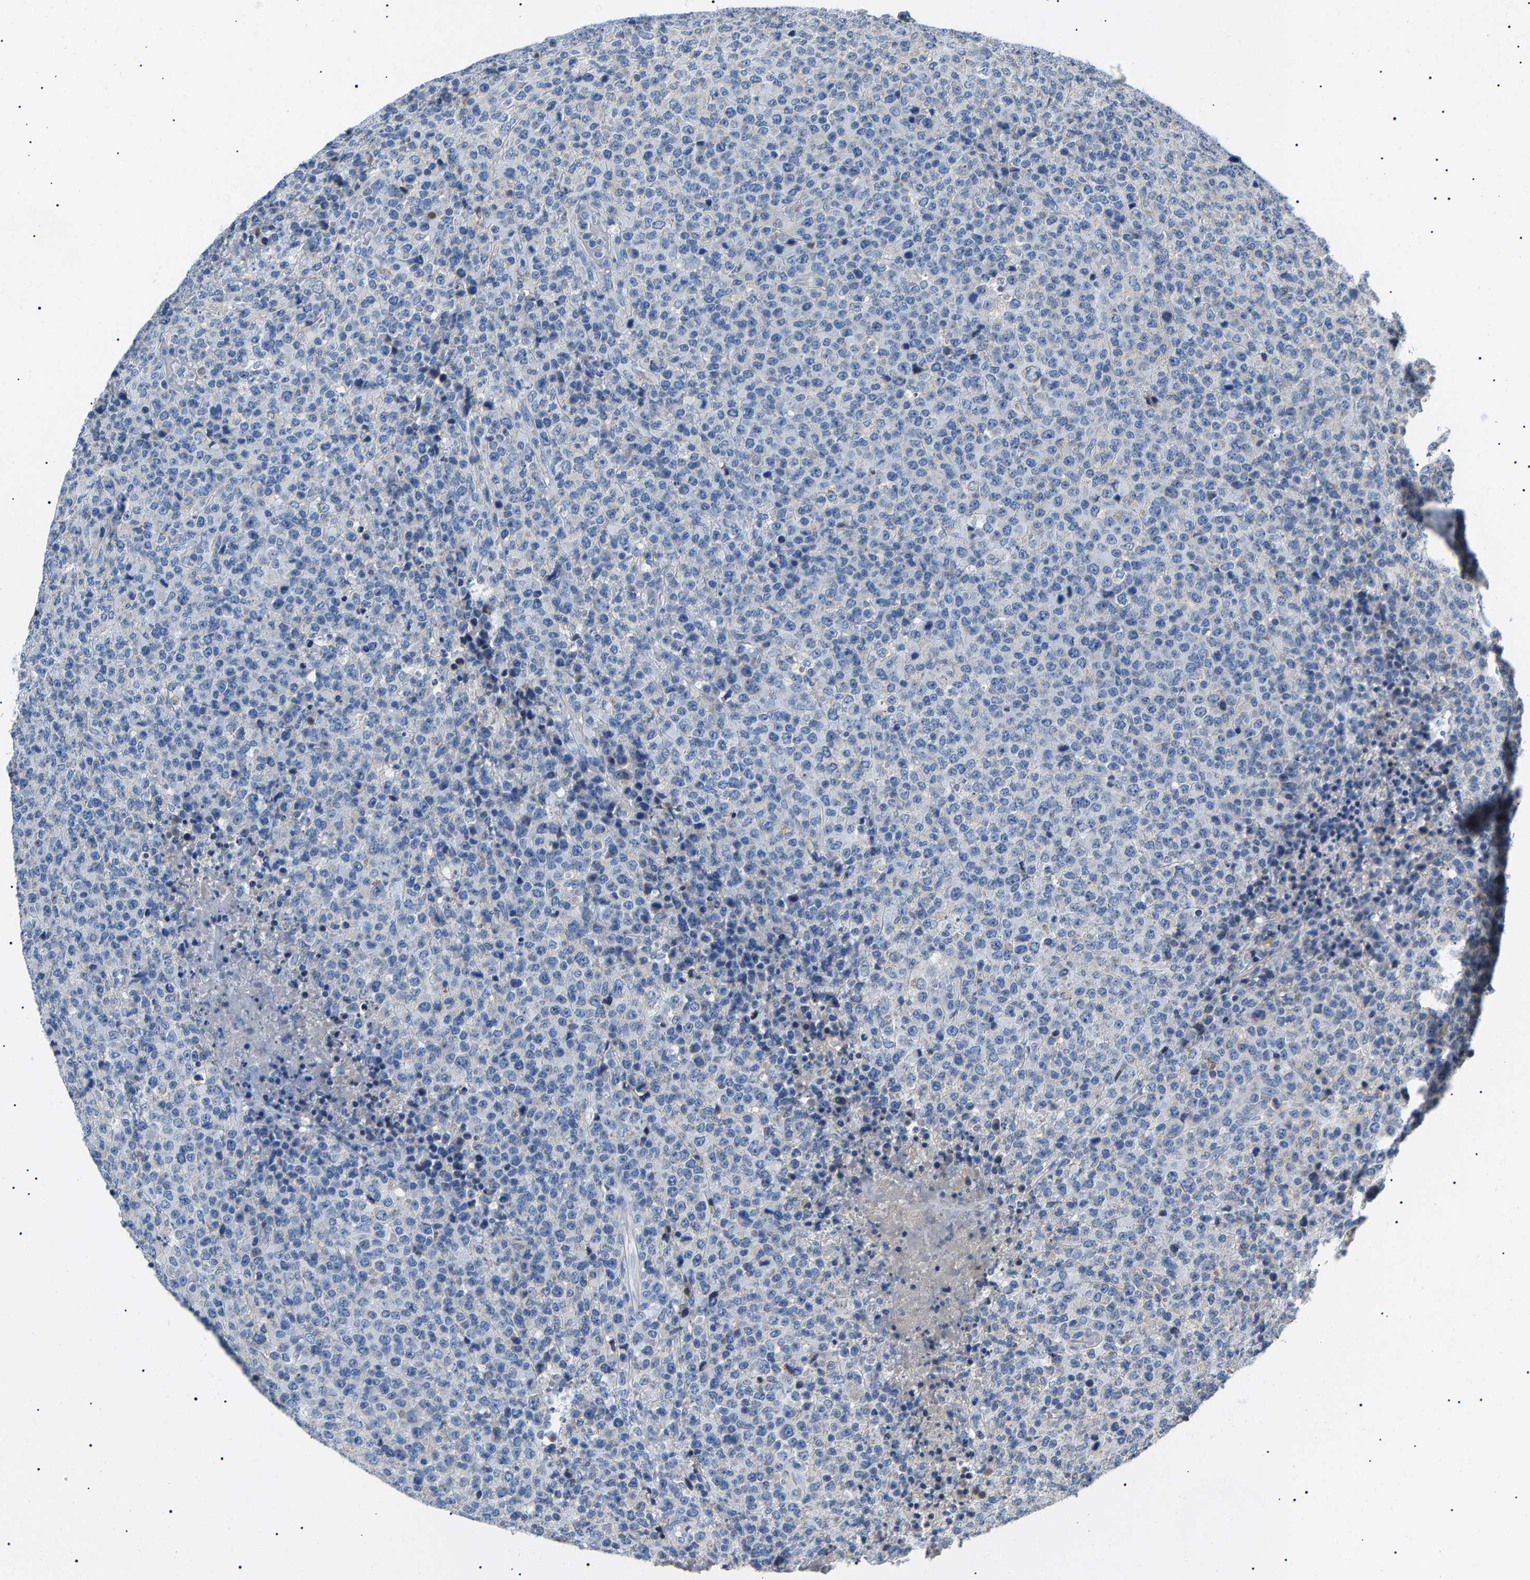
{"staining": {"intensity": "negative", "quantity": "none", "location": "none"}, "tissue": "lymphoma", "cell_type": "Tumor cells", "image_type": "cancer", "snomed": [{"axis": "morphology", "description": "Malignant lymphoma, non-Hodgkin's type, High grade"}, {"axis": "topography", "description": "Lymph node"}], "caption": "Immunohistochemistry (IHC) histopathology image of neoplastic tissue: high-grade malignant lymphoma, non-Hodgkin's type stained with DAB demonstrates no significant protein staining in tumor cells. The staining is performed using DAB brown chromogen with nuclei counter-stained in using hematoxylin.", "gene": "KLK15", "patient": {"sex": "male", "age": 13}}